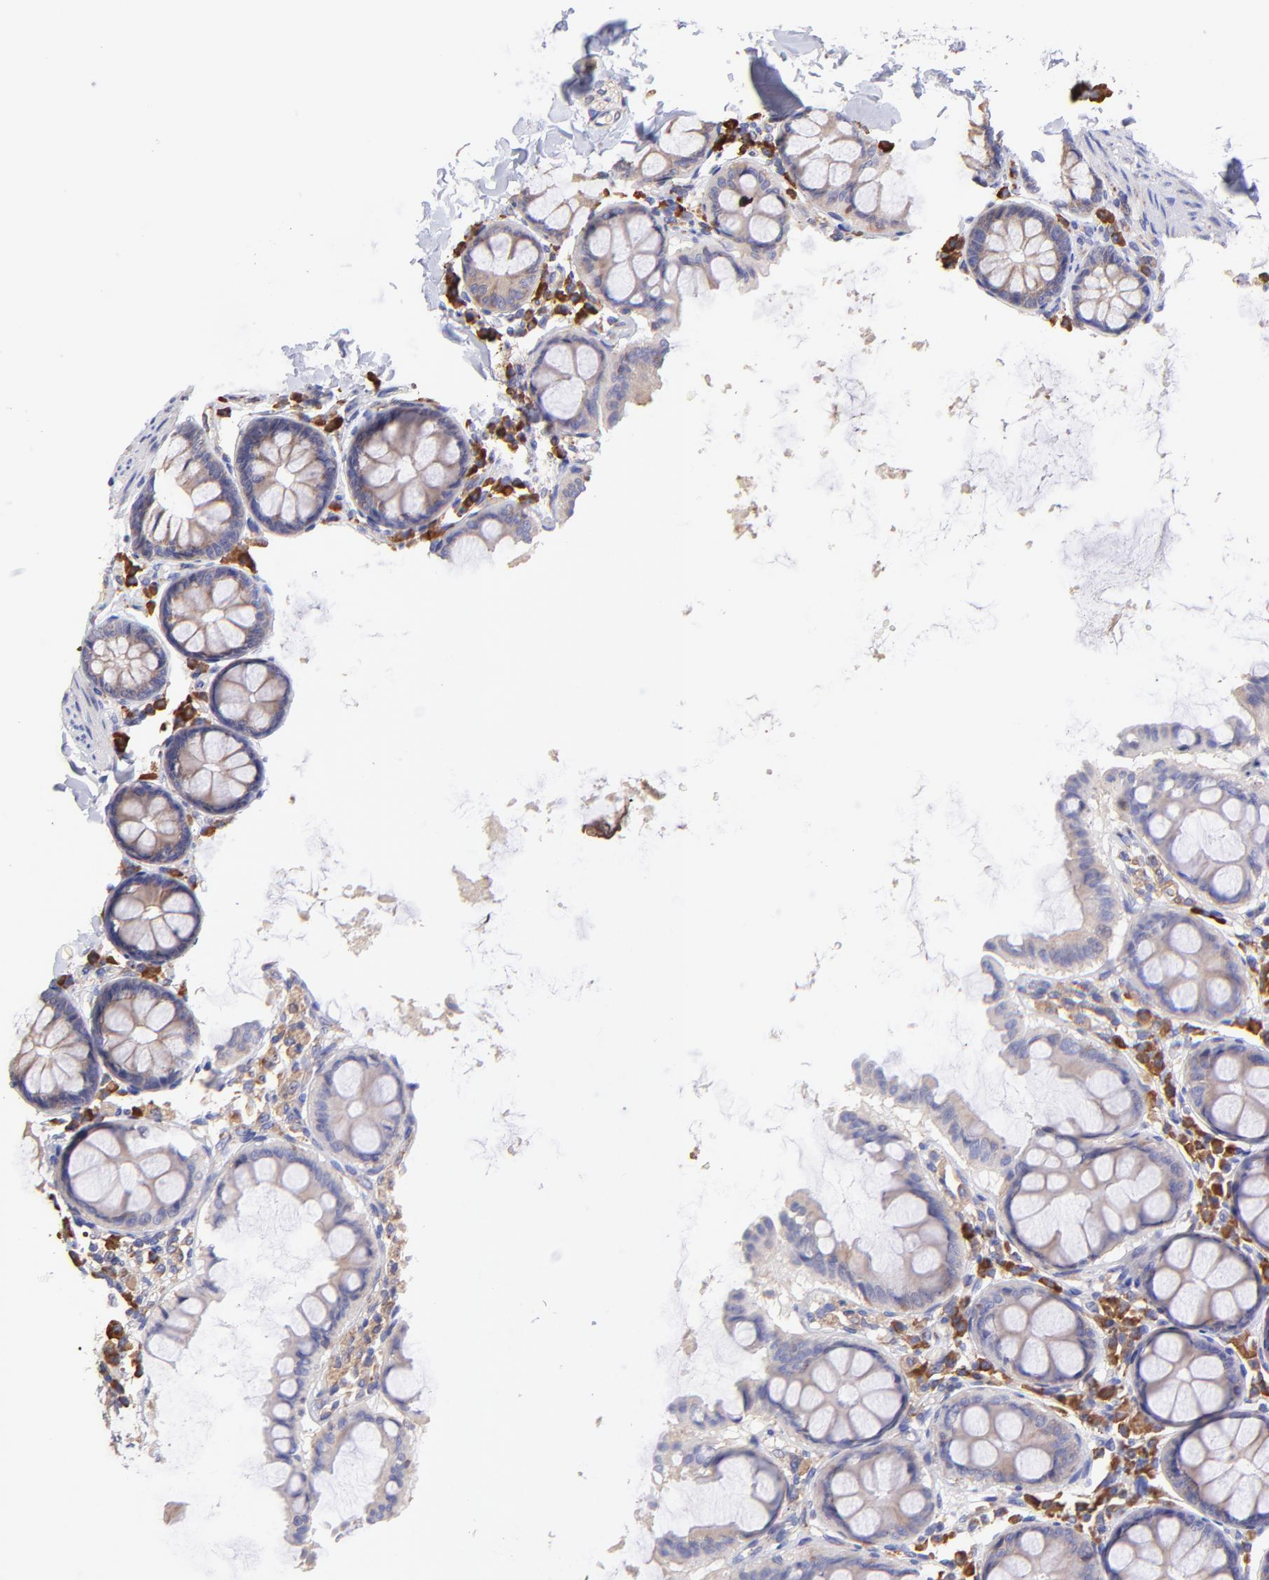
{"staining": {"intensity": "weak", "quantity": ">75%", "location": "cytoplasmic/membranous"}, "tissue": "colon", "cell_type": "Glandular cells", "image_type": "normal", "snomed": [{"axis": "morphology", "description": "Normal tissue, NOS"}, {"axis": "topography", "description": "Colon"}], "caption": "Immunohistochemical staining of normal colon displays >75% levels of weak cytoplasmic/membranous protein staining in about >75% of glandular cells.", "gene": "PREX1", "patient": {"sex": "female", "age": 61}}